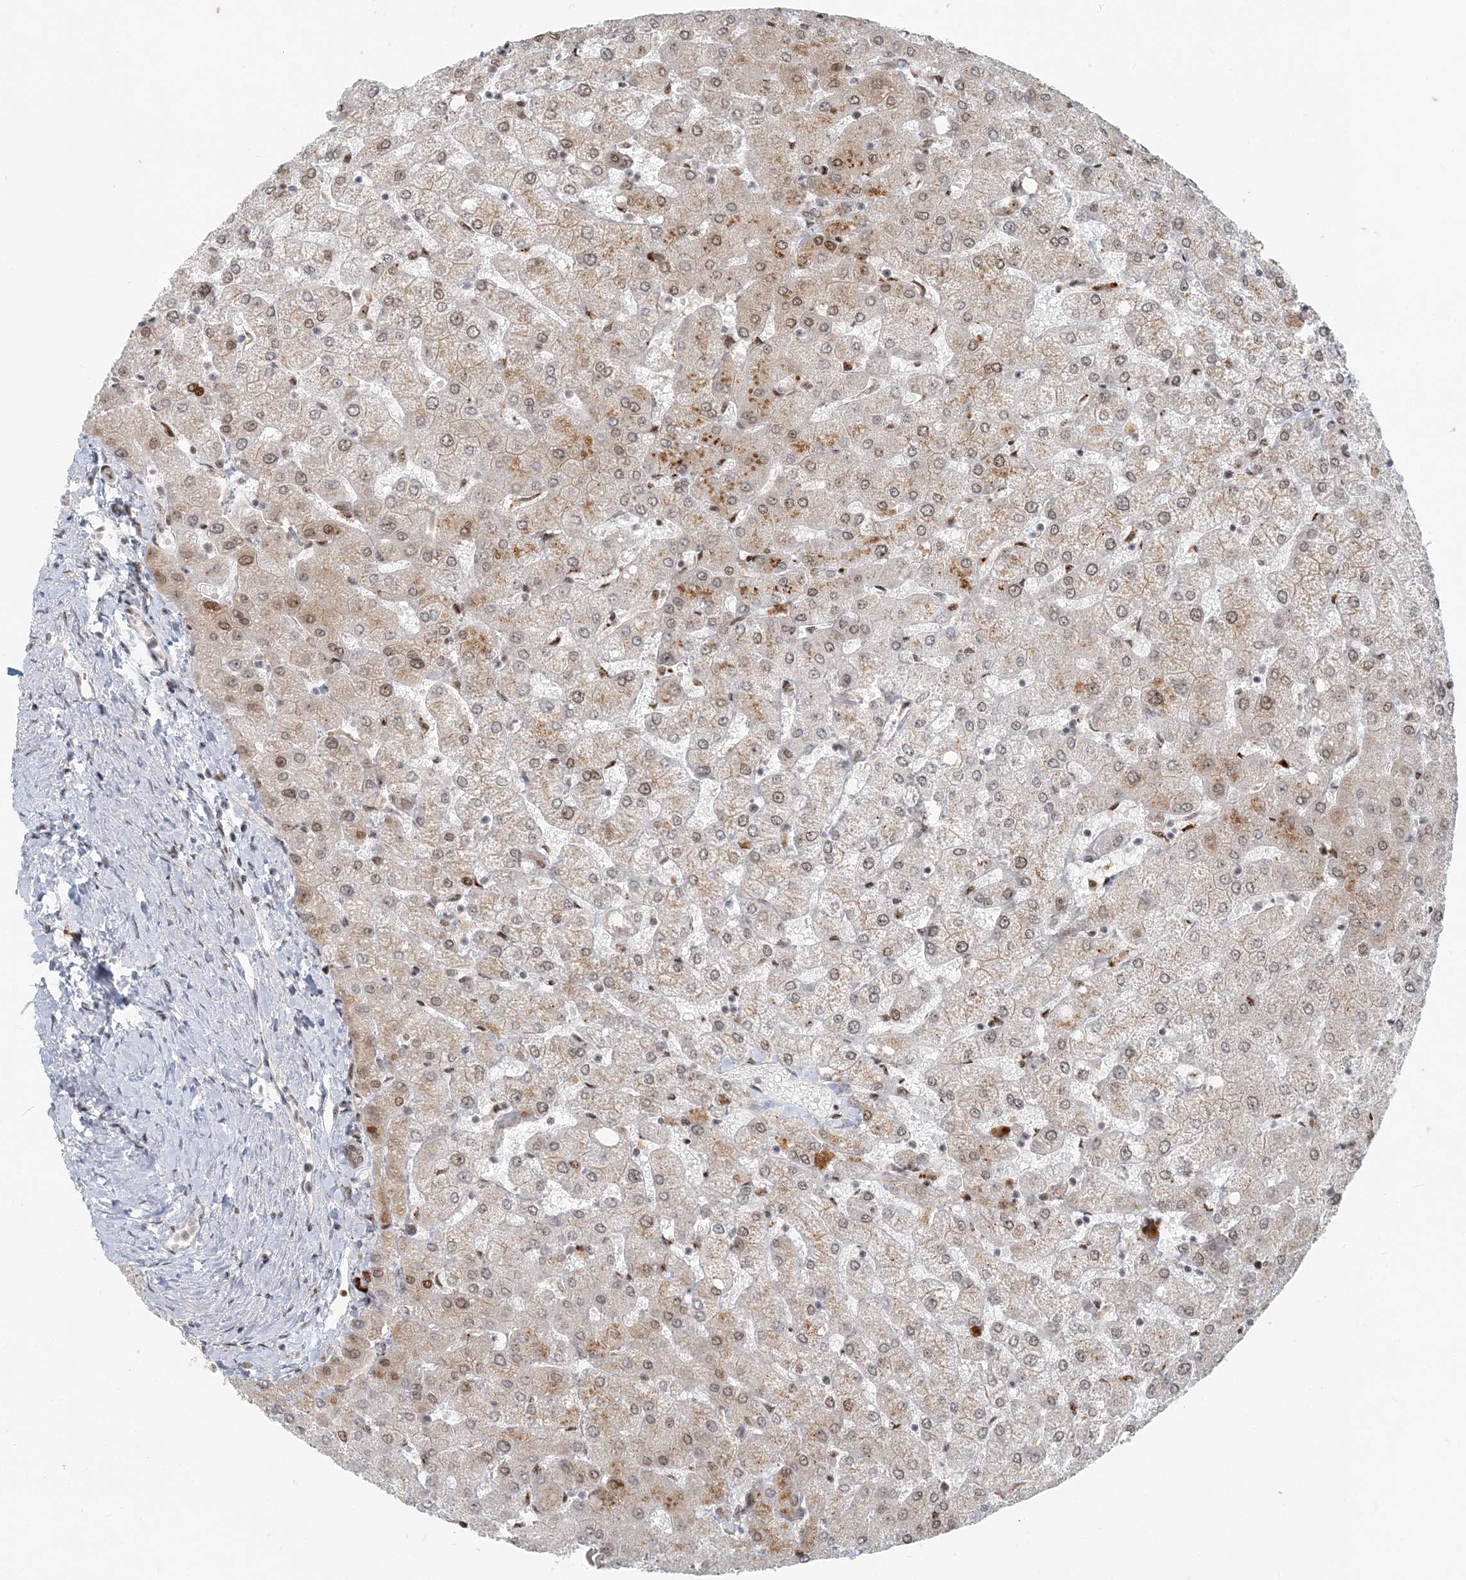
{"staining": {"intensity": "moderate", "quantity": ">75%", "location": "nuclear"}, "tissue": "liver", "cell_type": "Cholangiocytes", "image_type": "normal", "snomed": [{"axis": "morphology", "description": "Normal tissue, NOS"}, {"axis": "topography", "description": "Liver"}], "caption": "Immunohistochemical staining of unremarkable human liver reveals >75% levels of moderate nuclear protein expression in about >75% of cholangiocytes.", "gene": "BAZ1B", "patient": {"sex": "female", "age": 54}}